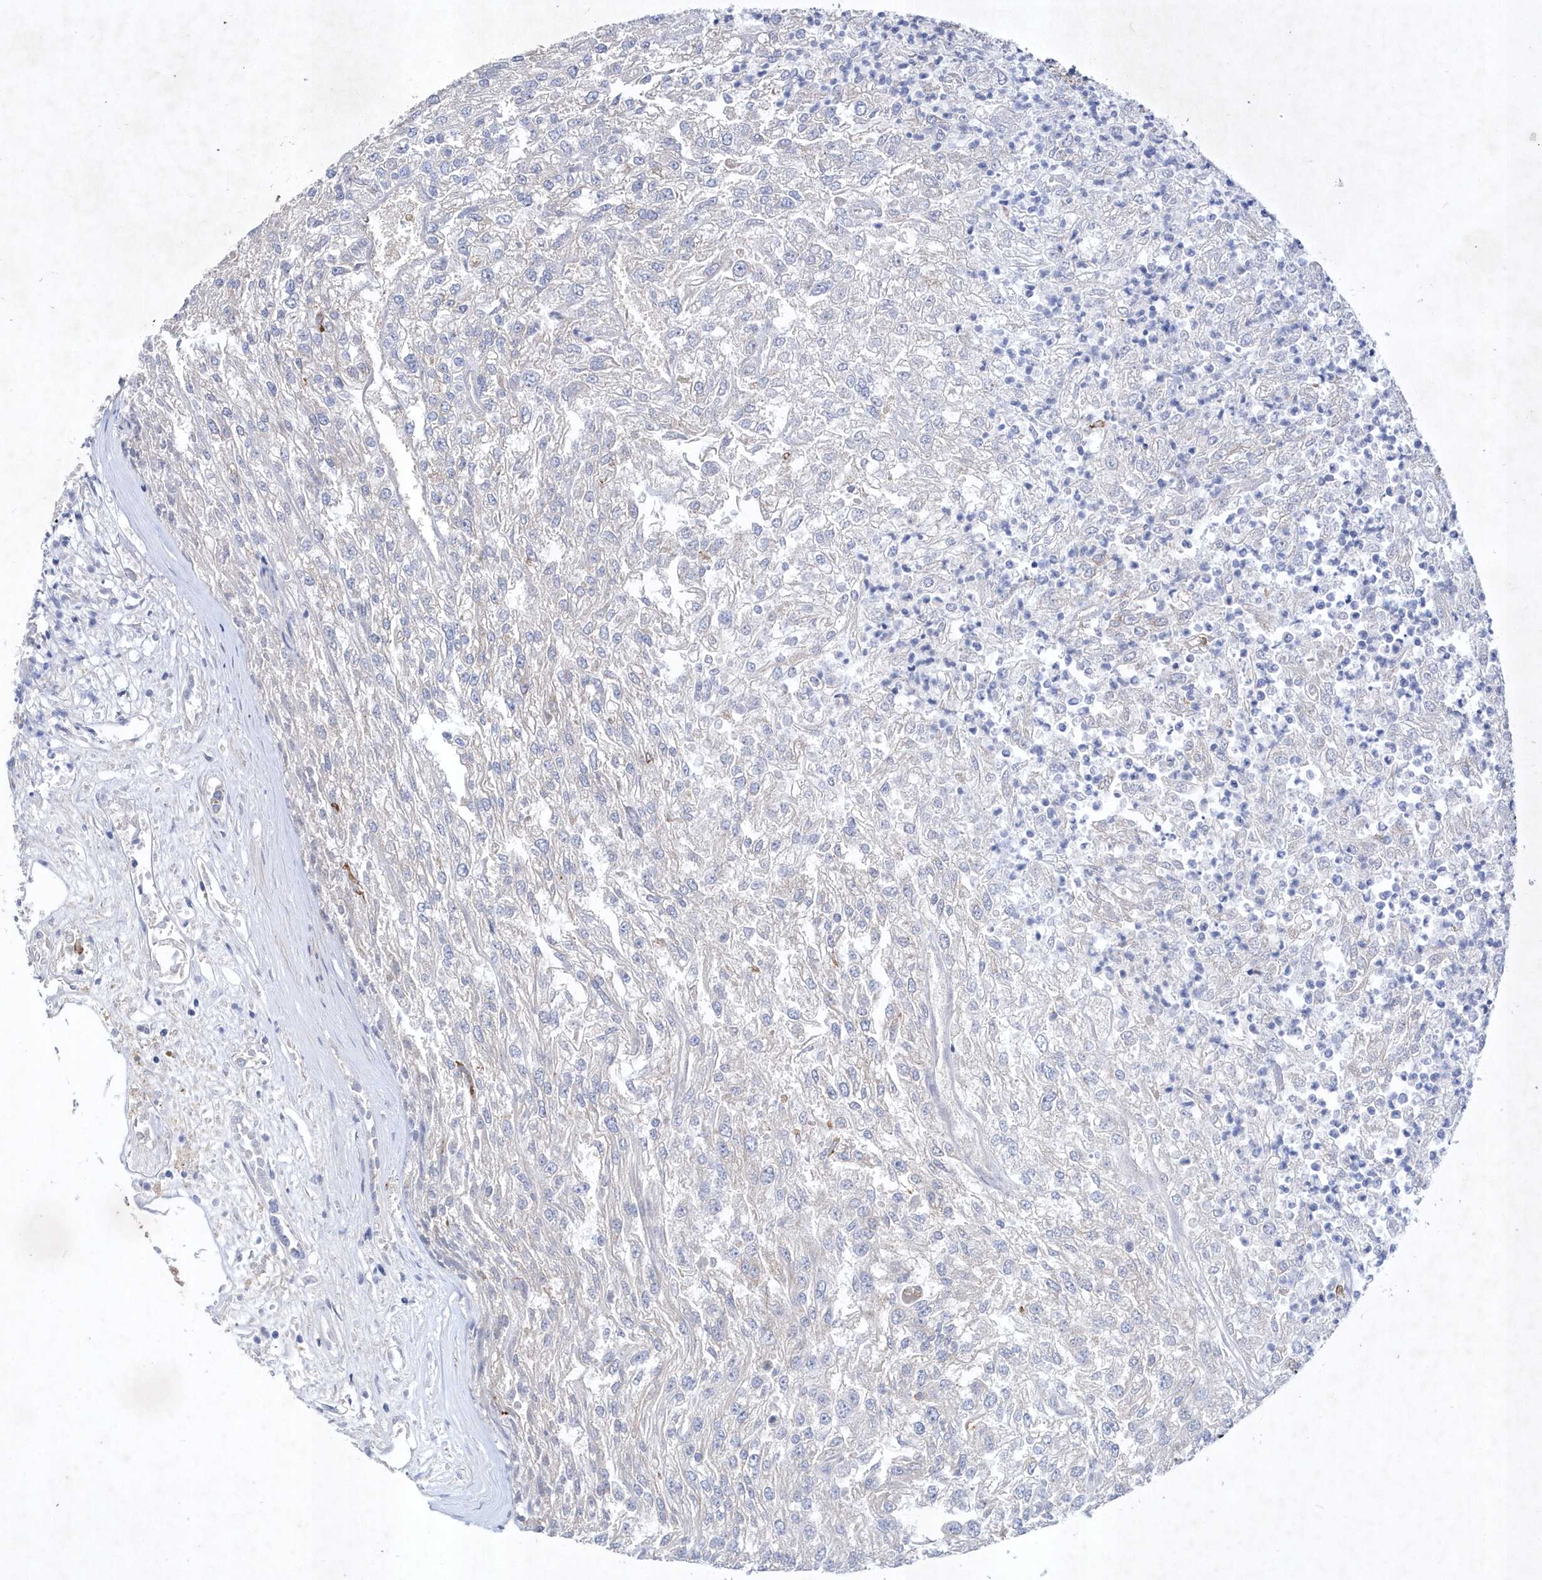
{"staining": {"intensity": "negative", "quantity": "none", "location": "none"}, "tissue": "renal cancer", "cell_type": "Tumor cells", "image_type": "cancer", "snomed": [{"axis": "morphology", "description": "Adenocarcinoma, NOS"}, {"axis": "topography", "description": "Kidney"}], "caption": "The histopathology image reveals no significant staining in tumor cells of renal cancer. (Stains: DAB (3,3'-diaminobenzidine) immunohistochemistry with hematoxylin counter stain, Microscopy: brightfield microscopy at high magnification).", "gene": "LONRF2", "patient": {"sex": "female", "age": 54}}